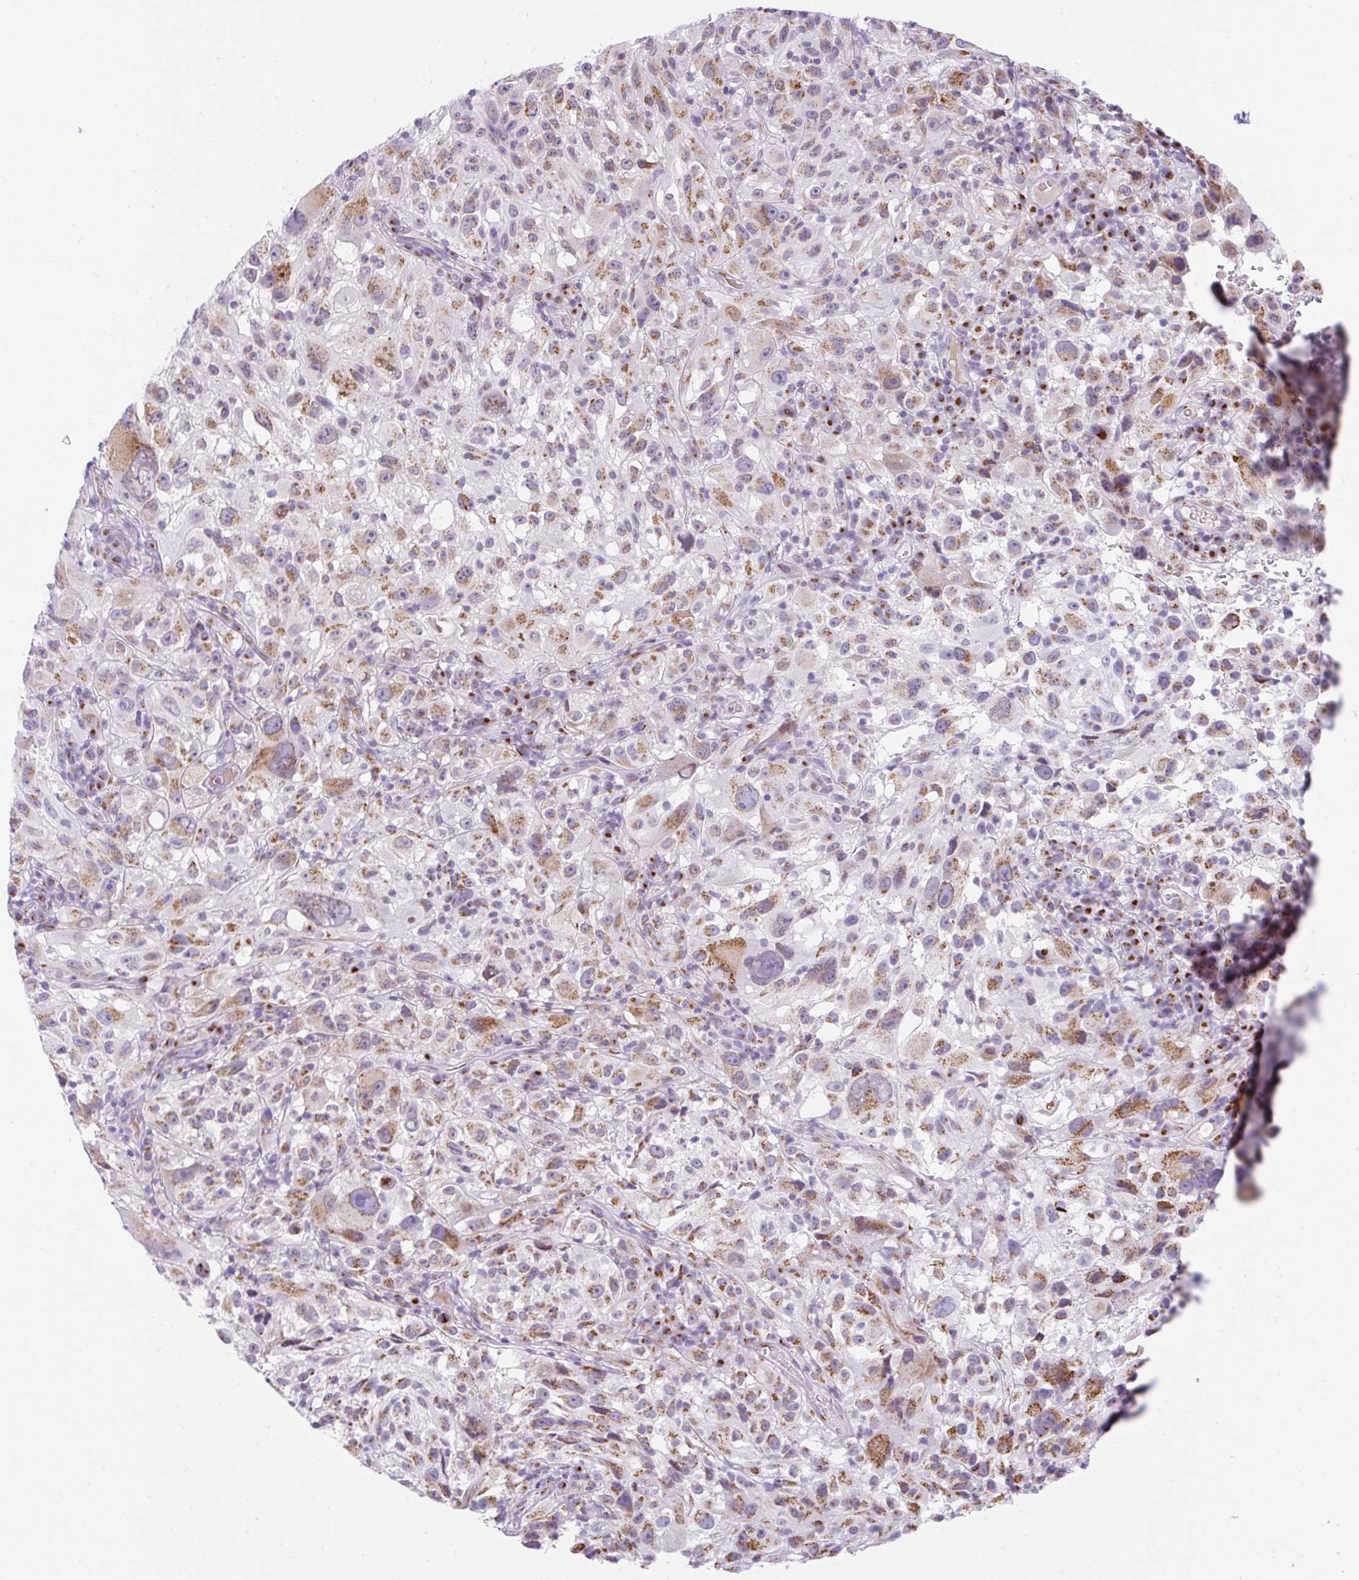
{"staining": {"intensity": "moderate", "quantity": ">75%", "location": "cytoplasmic/membranous"}, "tissue": "melanoma", "cell_type": "Tumor cells", "image_type": "cancer", "snomed": [{"axis": "morphology", "description": "Malignant melanoma, NOS"}, {"axis": "topography", "description": "Skin"}], "caption": "Protein staining by IHC reveals moderate cytoplasmic/membranous staining in about >75% of tumor cells in melanoma.", "gene": "GOLGA8A", "patient": {"sex": "female", "age": 71}}